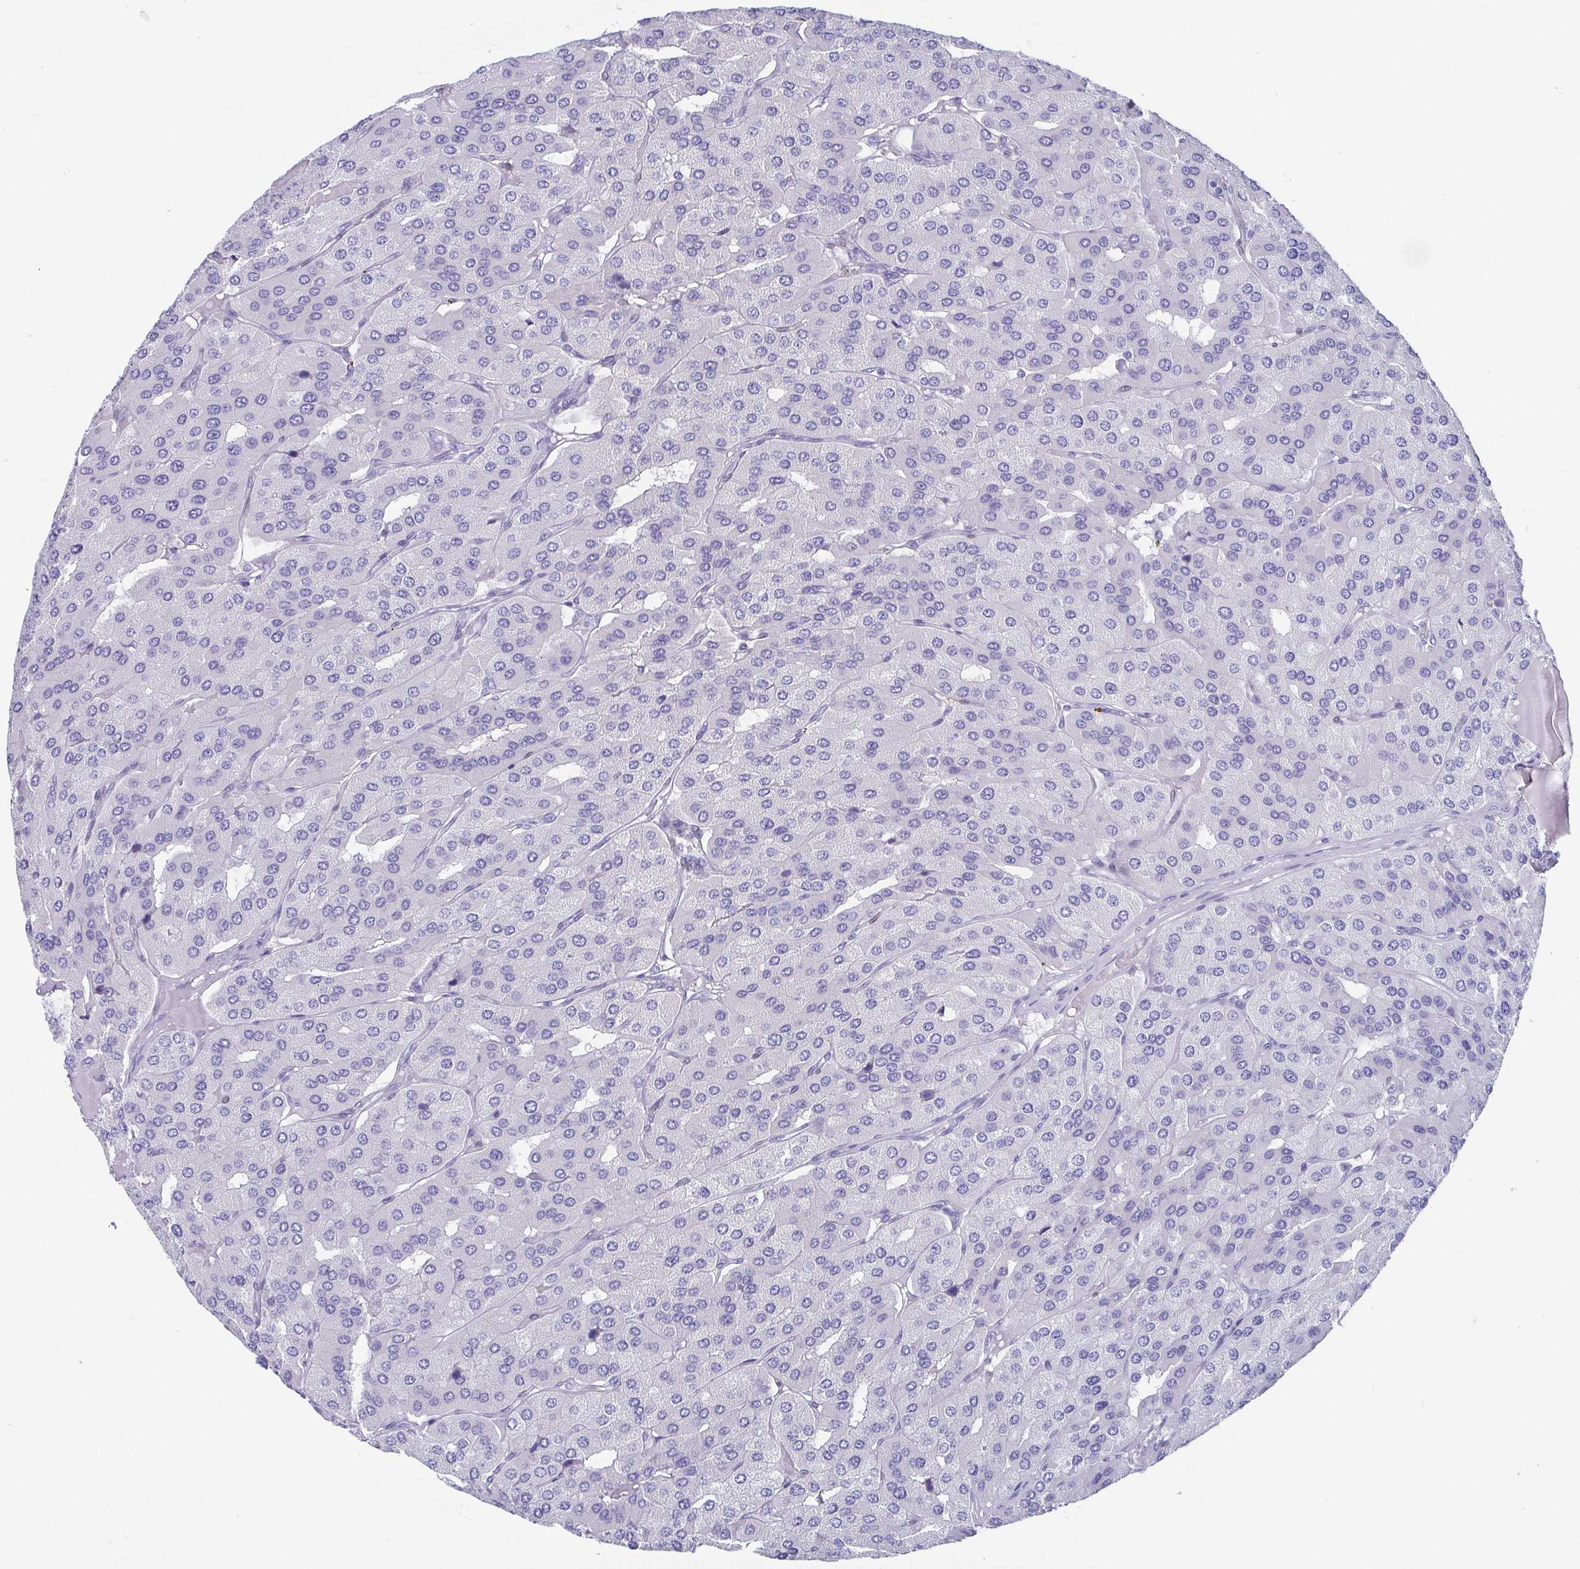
{"staining": {"intensity": "negative", "quantity": "none", "location": "none"}, "tissue": "parathyroid gland", "cell_type": "Glandular cells", "image_type": "normal", "snomed": [{"axis": "morphology", "description": "Normal tissue, NOS"}, {"axis": "morphology", "description": "Adenoma, NOS"}, {"axis": "topography", "description": "Parathyroid gland"}], "caption": "A histopathology image of human parathyroid gland is negative for staining in glandular cells. Nuclei are stained in blue.", "gene": "SCGN", "patient": {"sex": "female", "age": 86}}